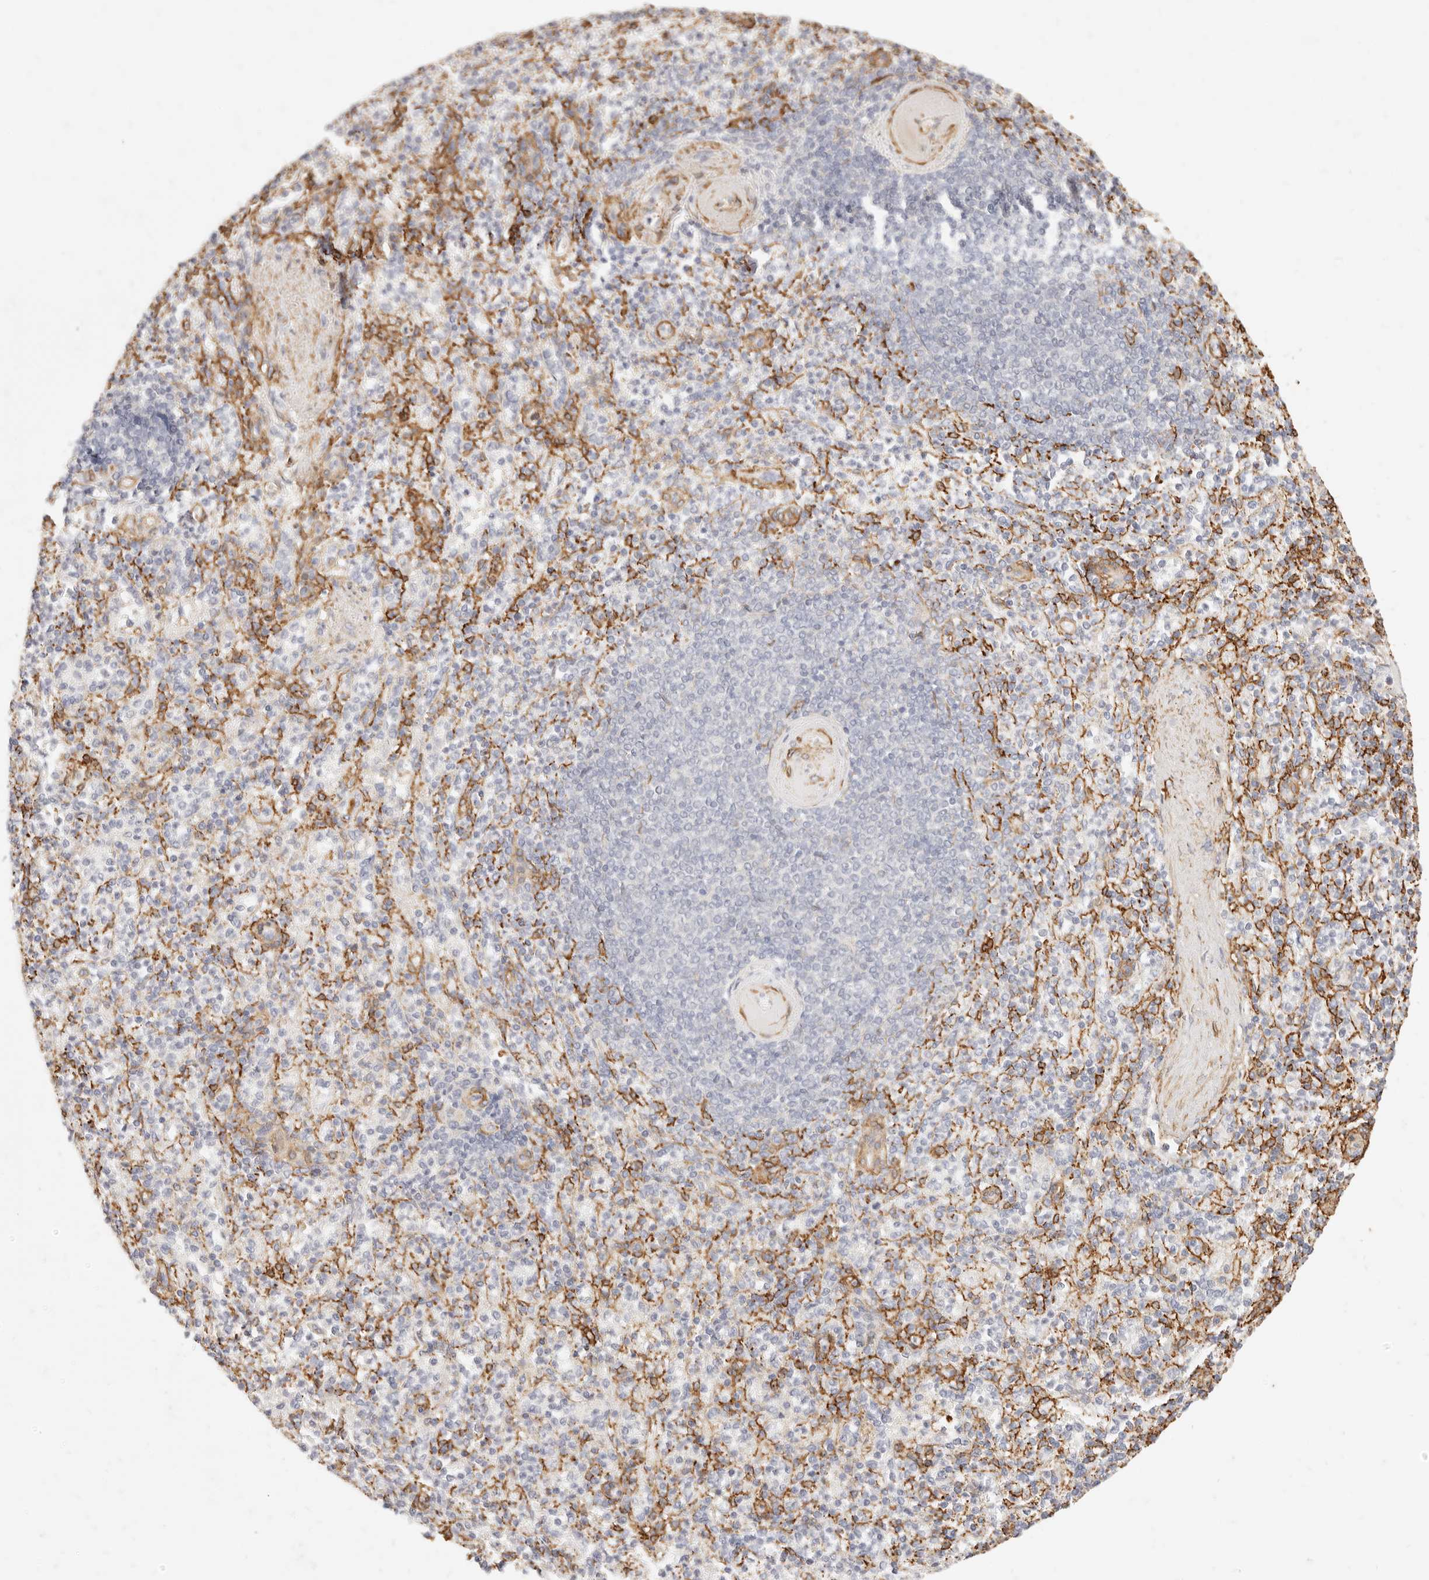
{"staining": {"intensity": "negative", "quantity": "none", "location": "none"}, "tissue": "spleen", "cell_type": "Cells in red pulp", "image_type": "normal", "snomed": [{"axis": "morphology", "description": "Normal tissue, NOS"}, {"axis": "topography", "description": "Spleen"}], "caption": "Human spleen stained for a protein using immunohistochemistry (IHC) exhibits no positivity in cells in red pulp.", "gene": "TMTC2", "patient": {"sex": "female", "age": 74}}